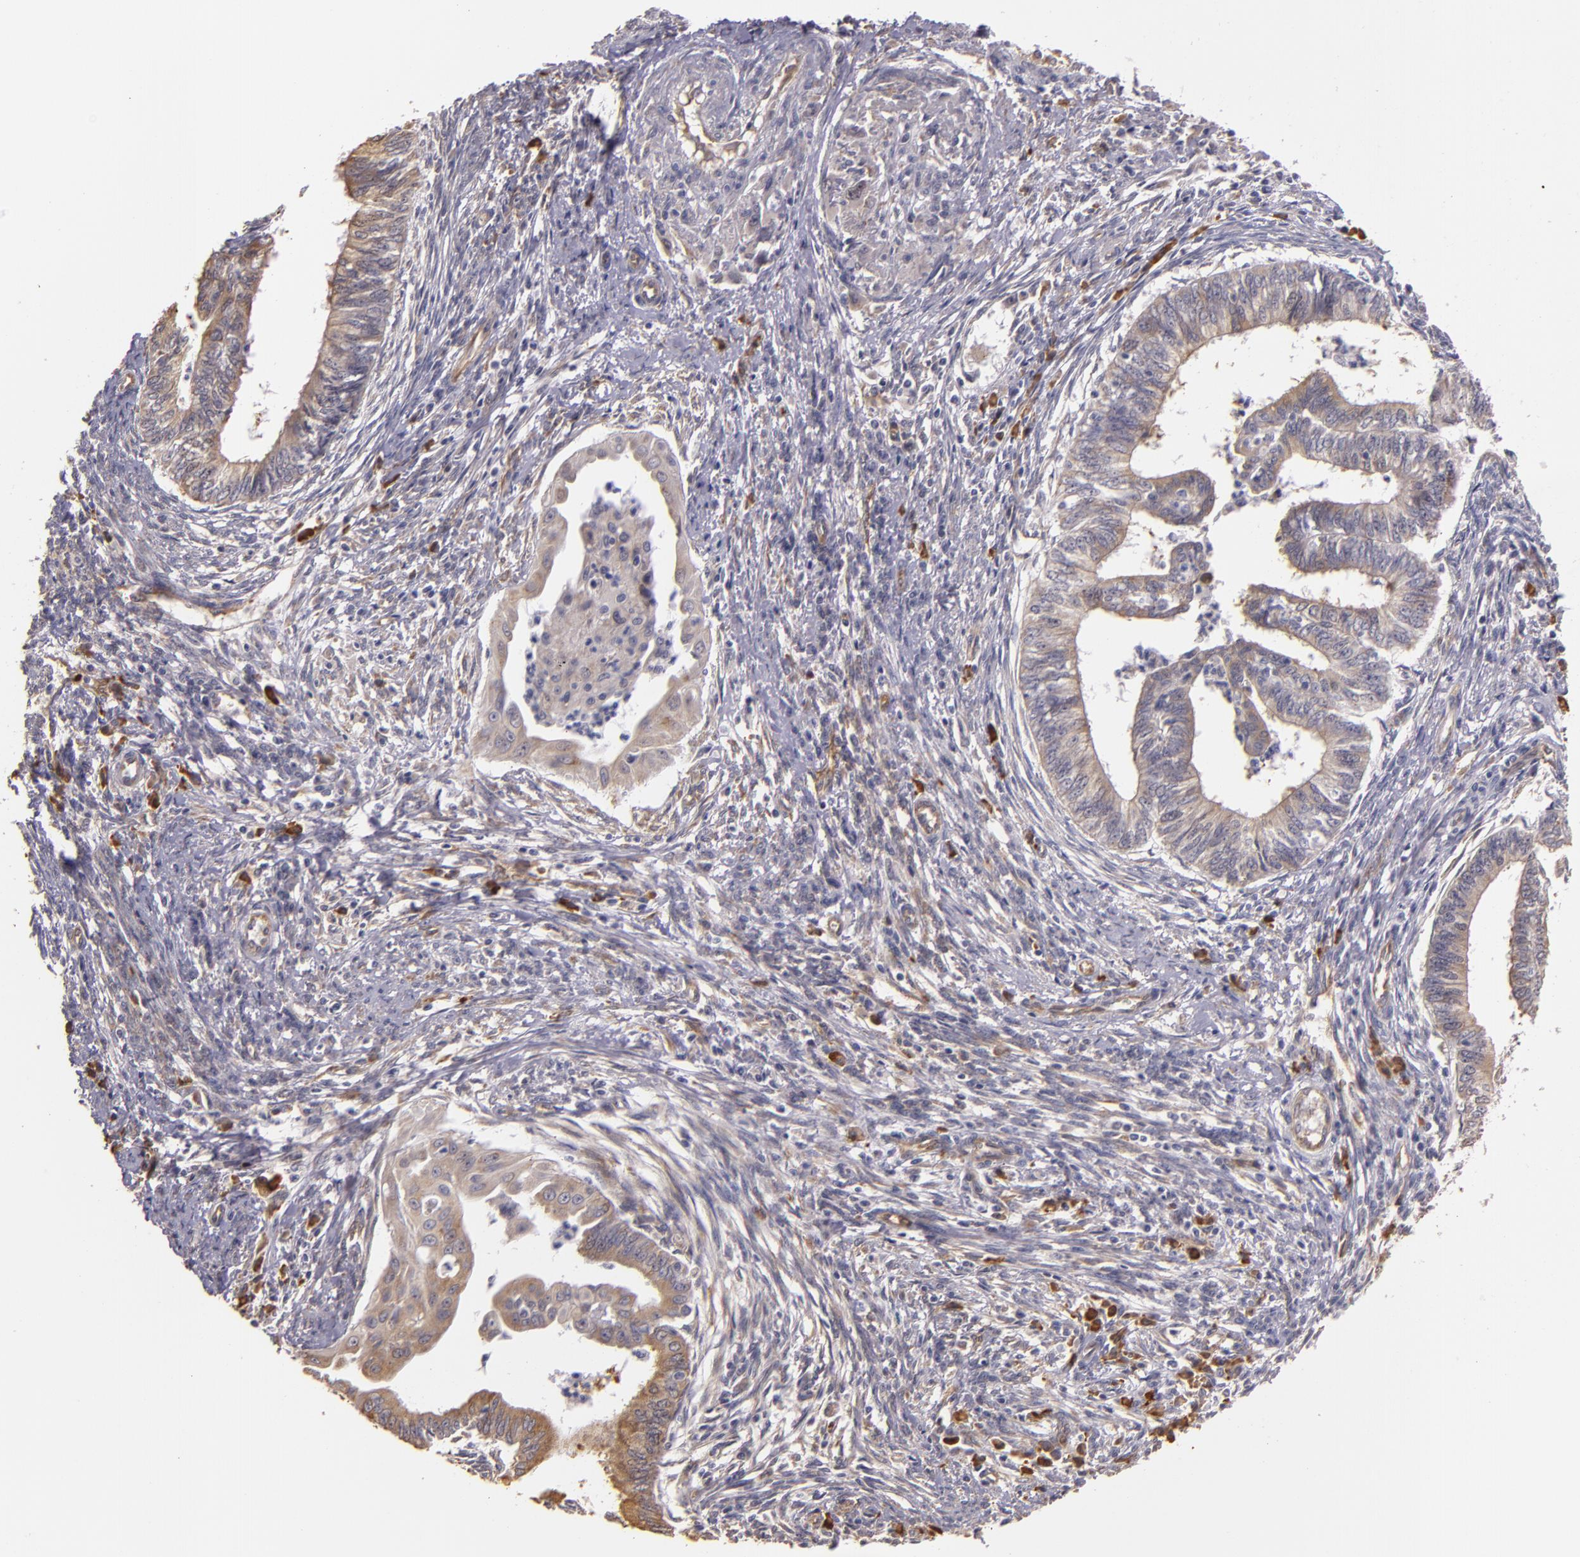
{"staining": {"intensity": "weak", "quantity": ">75%", "location": "cytoplasmic/membranous"}, "tissue": "endometrial cancer", "cell_type": "Tumor cells", "image_type": "cancer", "snomed": [{"axis": "morphology", "description": "Adenocarcinoma, NOS"}, {"axis": "topography", "description": "Endometrium"}], "caption": "About >75% of tumor cells in adenocarcinoma (endometrial) reveal weak cytoplasmic/membranous protein positivity as visualized by brown immunohistochemical staining.", "gene": "SYTL4", "patient": {"sex": "female", "age": 66}}